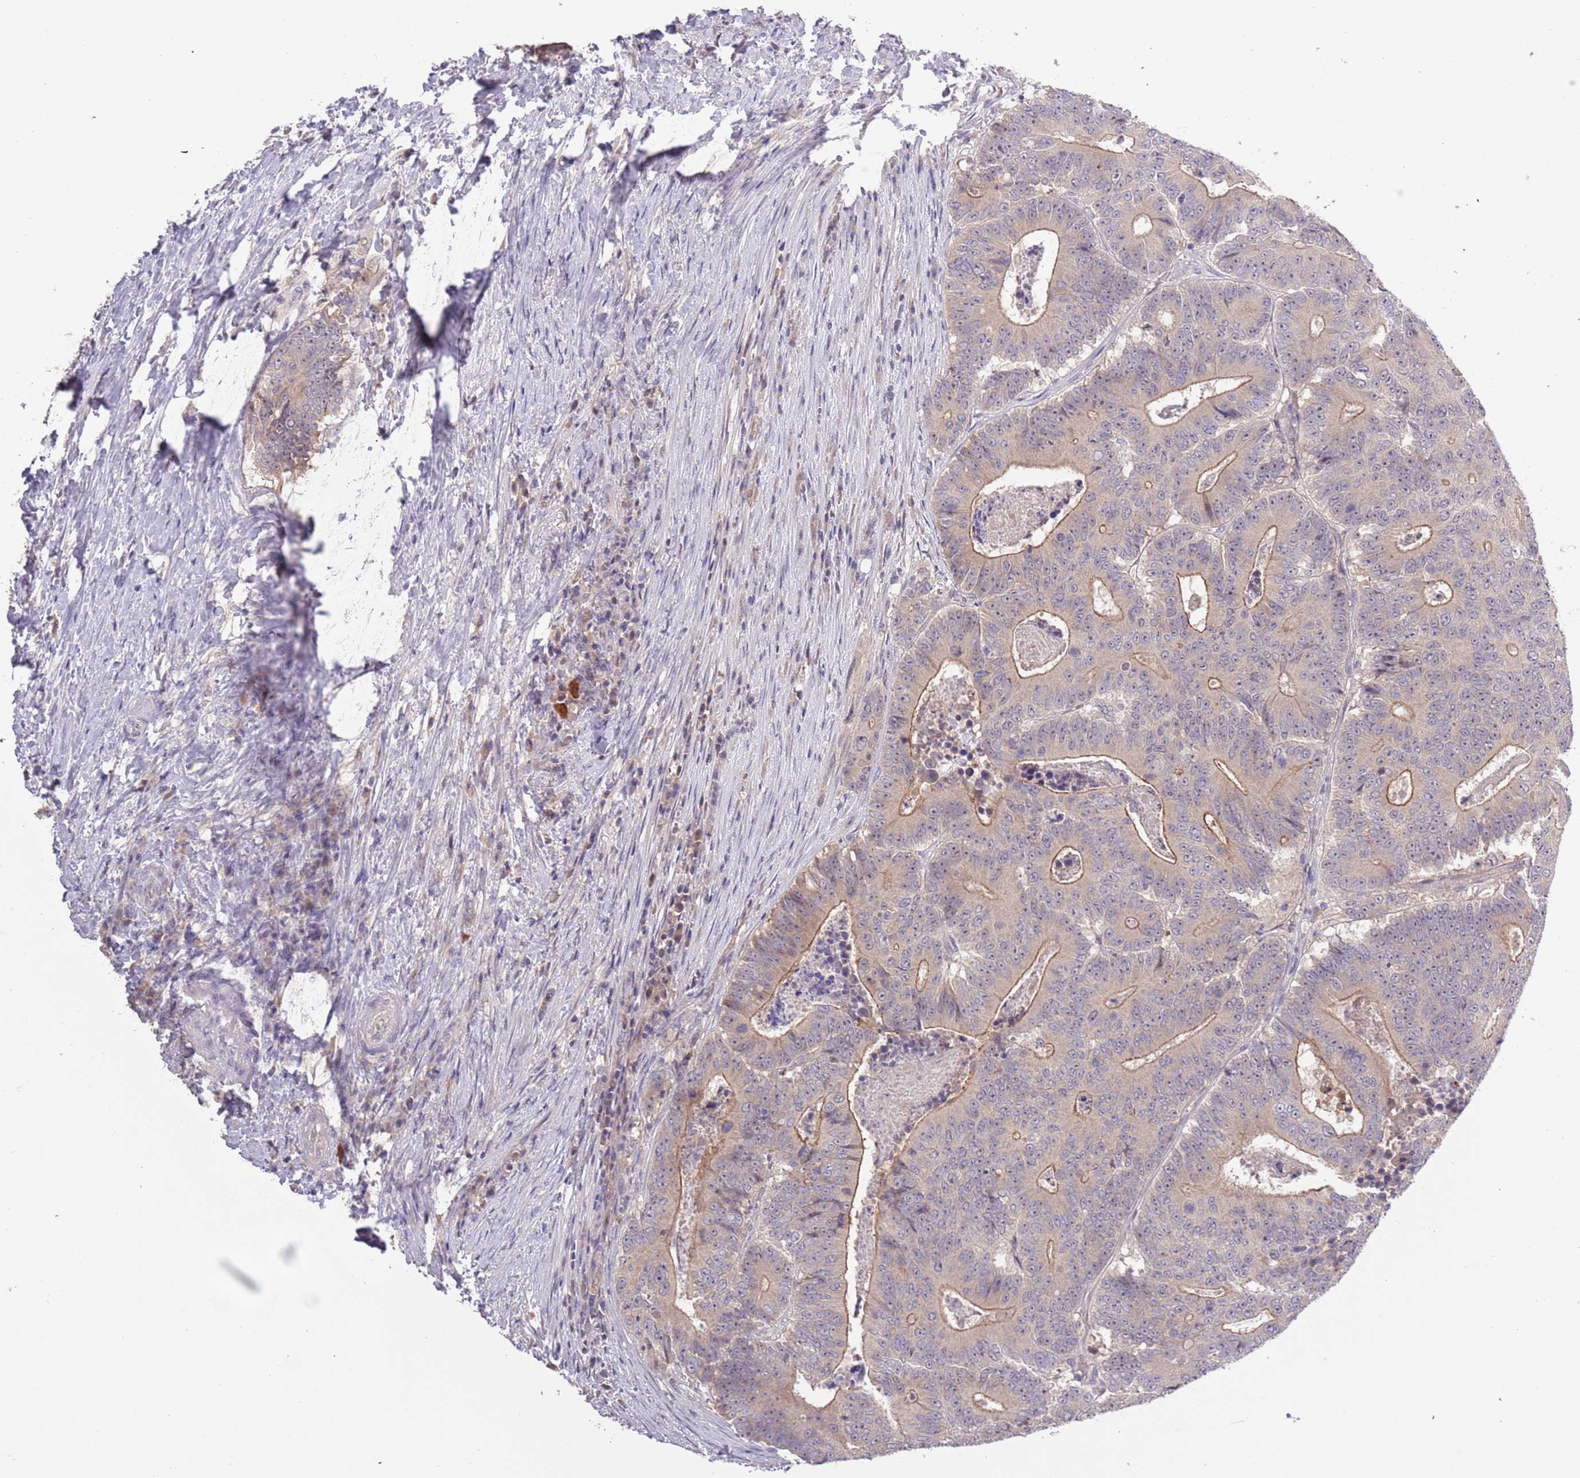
{"staining": {"intensity": "moderate", "quantity": "25%-75%", "location": "cytoplasmic/membranous"}, "tissue": "colorectal cancer", "cell_type": "Tumor cells", "image_type": "cancer", "snomed": [{"axis": "morphology", "description": "Adenocarcinoma, NOS"}, {"axis": "topography", "description": "Colon"}], "caption": "Colorectal adenocarcinoma stained with a brown dye reveals moderate cytoplasmic/membranous positive positivity in approximately 25%-75% of tumor cells.", "gene": "SHROOM3", "patient": {"sex": "male", "age": 83}}